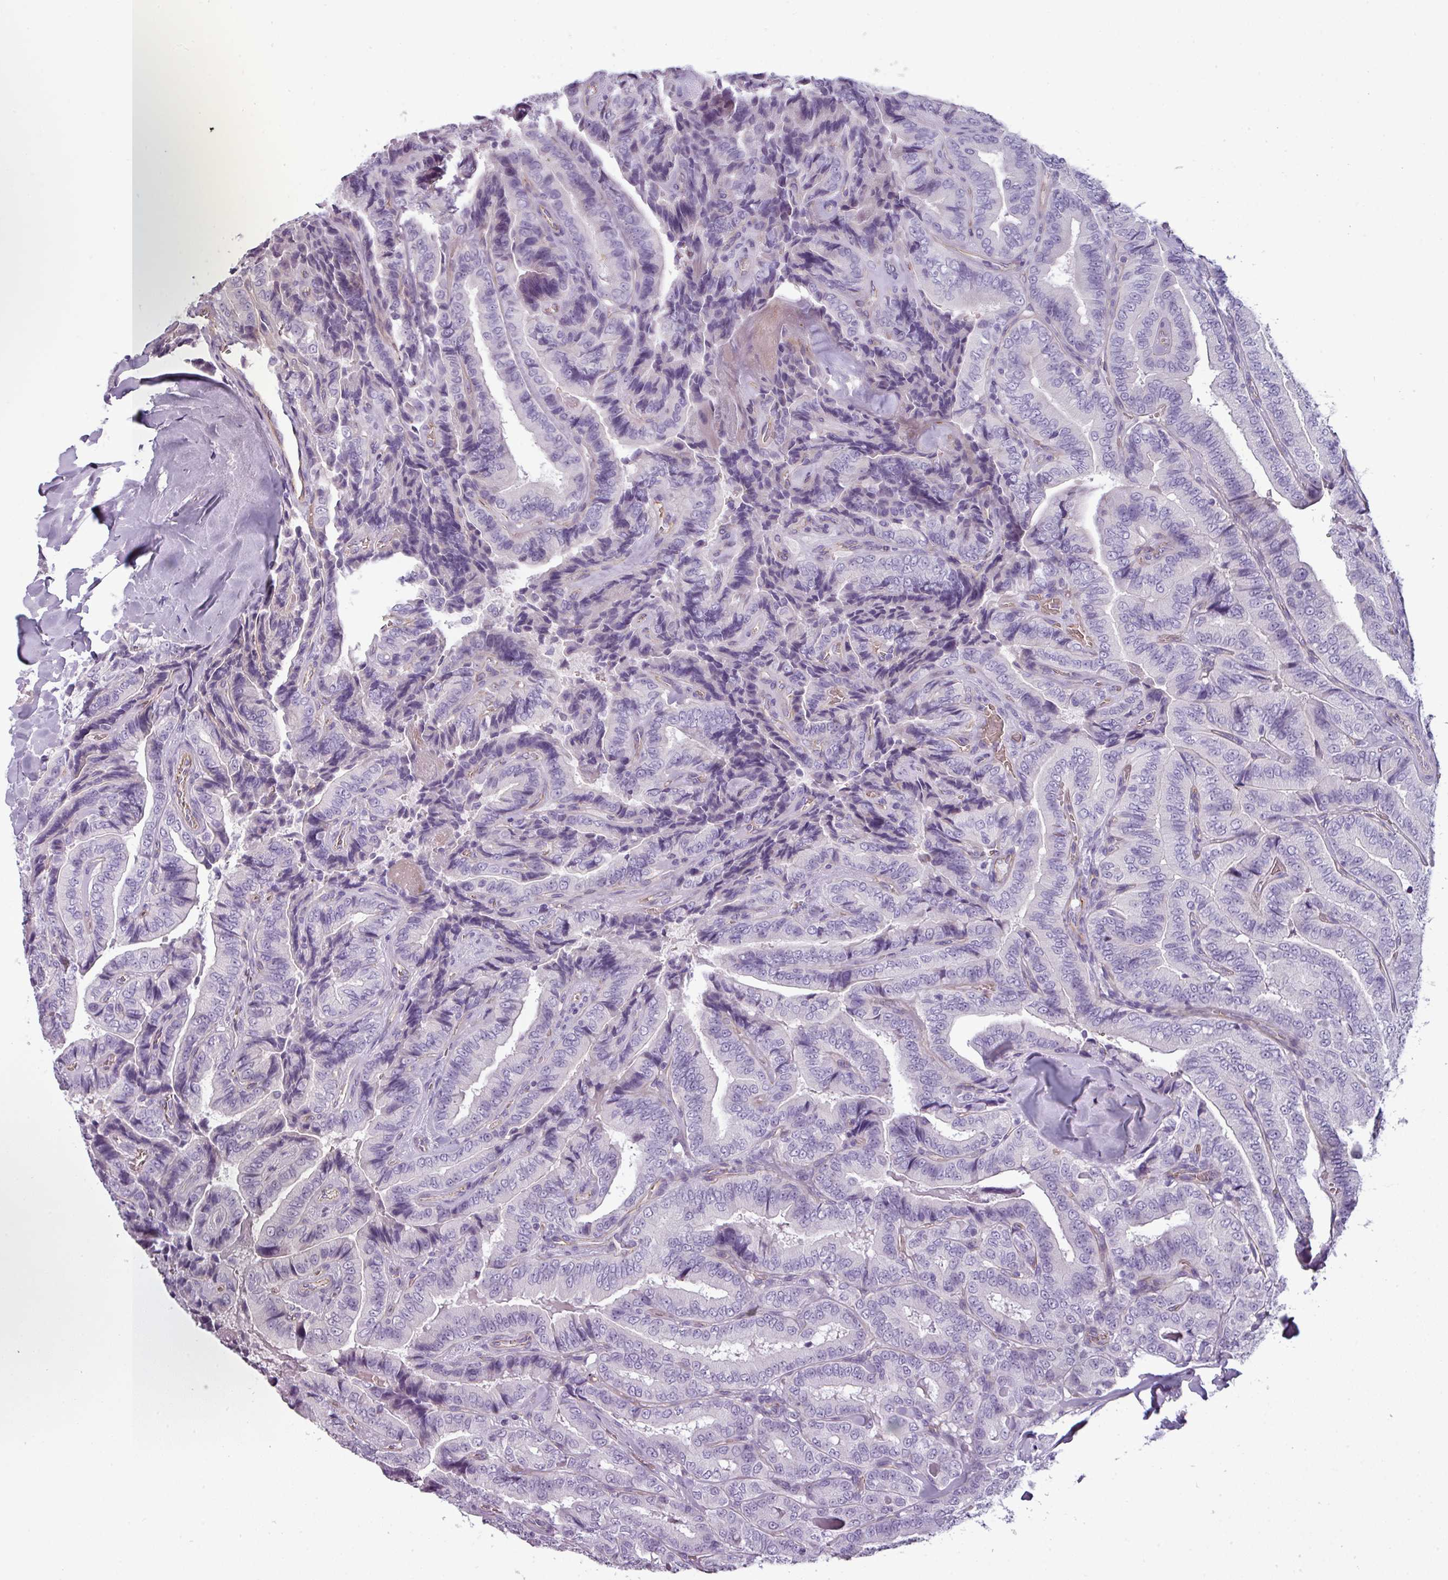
{"staining": {"intensity": "negative", "quantity": "none", "location": "none"}, "tissue": "thyroid cancer", "cell_type": "Tumor cells", "image_type": "cancer", "snomed": [{"axis": "morphology", "description": "Papillary adenocarcinoma, NOS"}, {"axis": "topography", "description": "Thyroid gland"}], "caption": "An image of human thyroid cancer (papillary adenocarcinoma) is negative for staining in tumor cells.", "gene": "AREL1", "patient": {"sex": "male", "age": 61}}